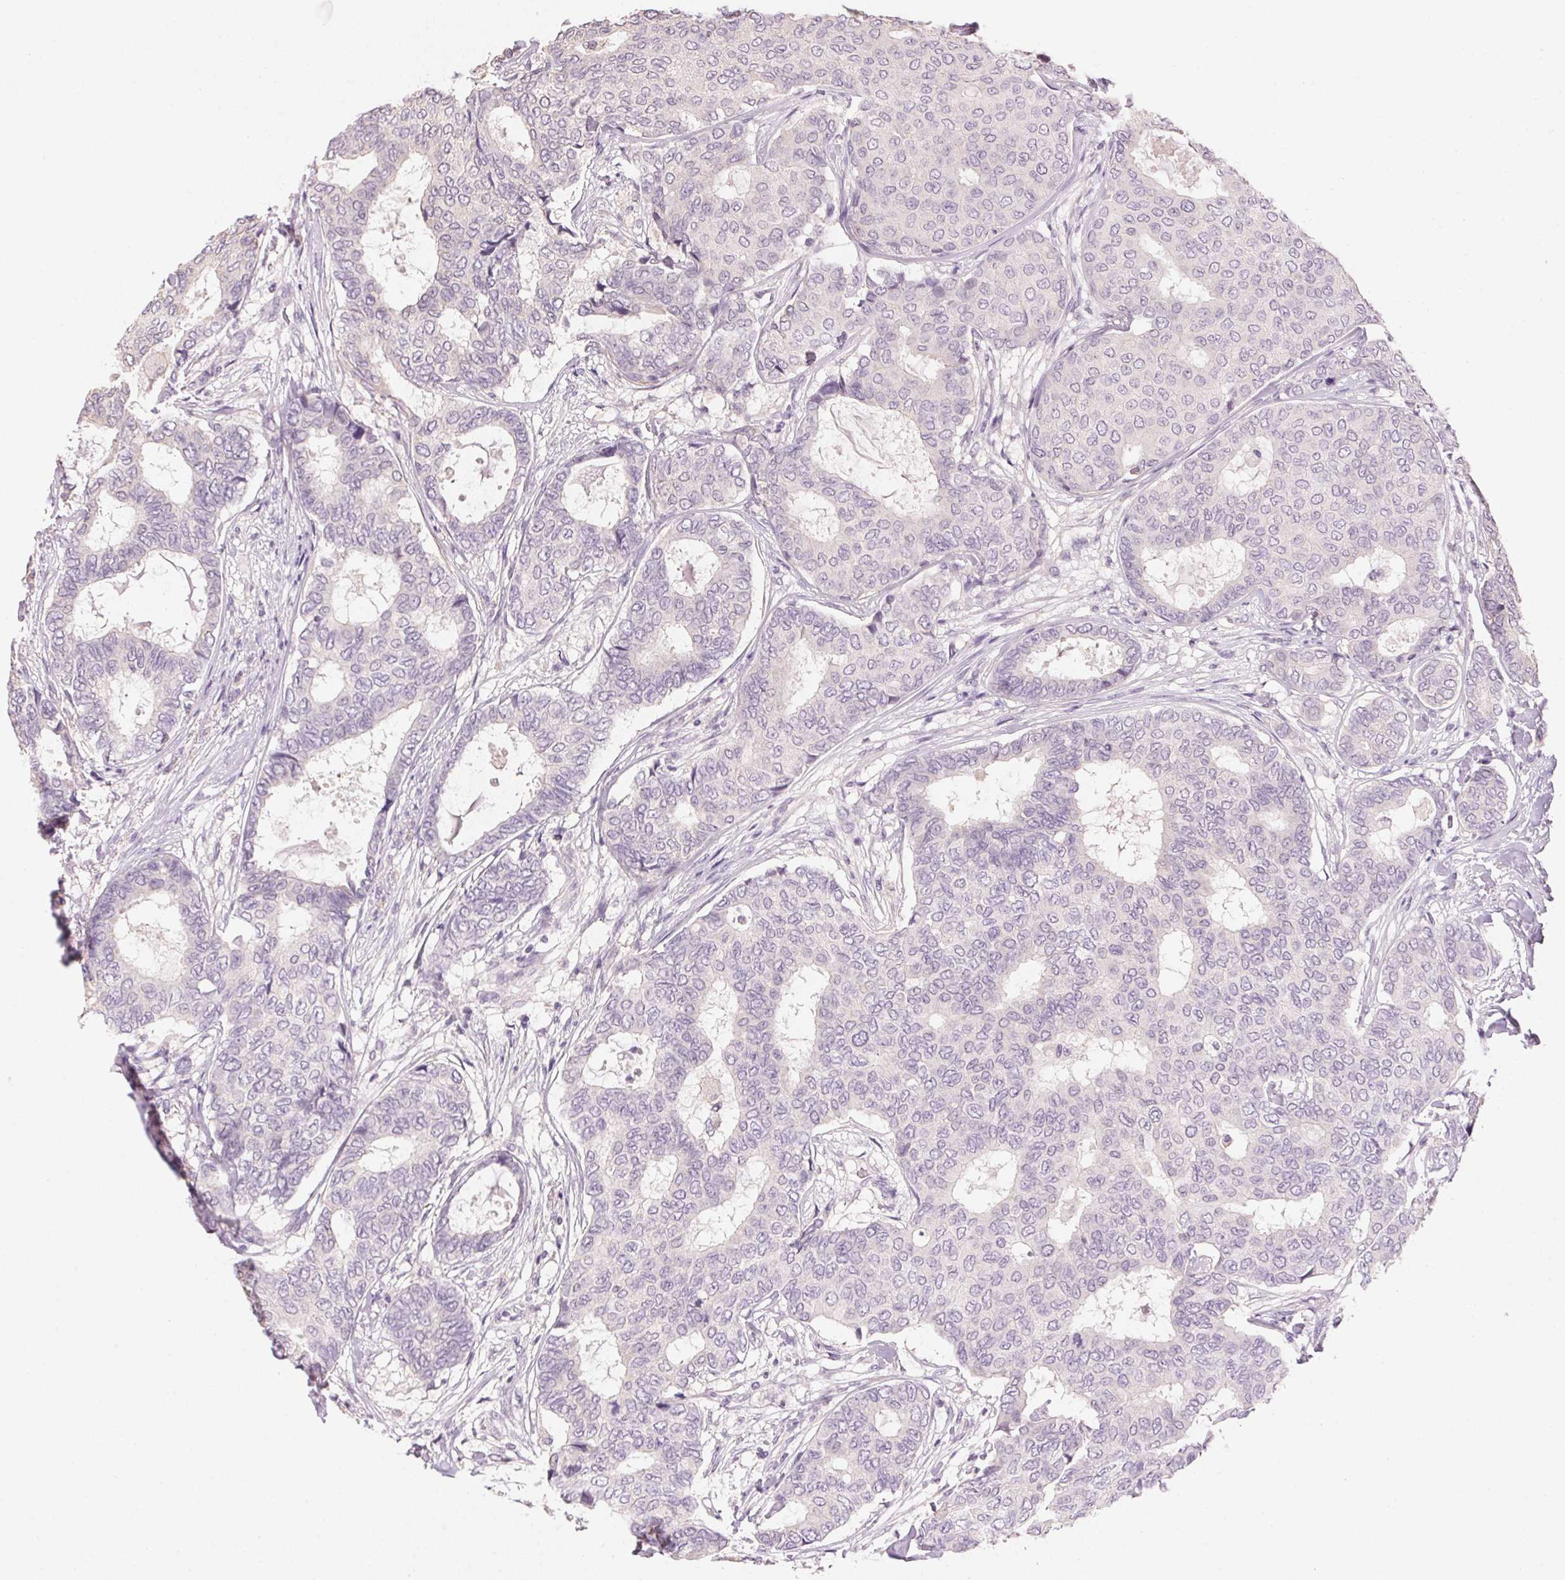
{"staining": {"intensity": "negative", "quantity": "none", "location": "none"}, "tissue": "breast cancer", "cell_type": "Tumor cells", "image_type": "cancer", "snomed": [{"axis": "morphology", "description": "Duct carcinoma"}, {"axis": "topography", "description": "Breast"}], "caption": "IHC photomicrograph of breast cancer stained for a protein (brown), which reveals no expression in tumor cells. (DAB (3,3'-diaminobenzidine) immunohistochemistry with hematoxylin counter stain).", "gene": "LYZL6", "patient": {"sex": "female", "age": 75}}